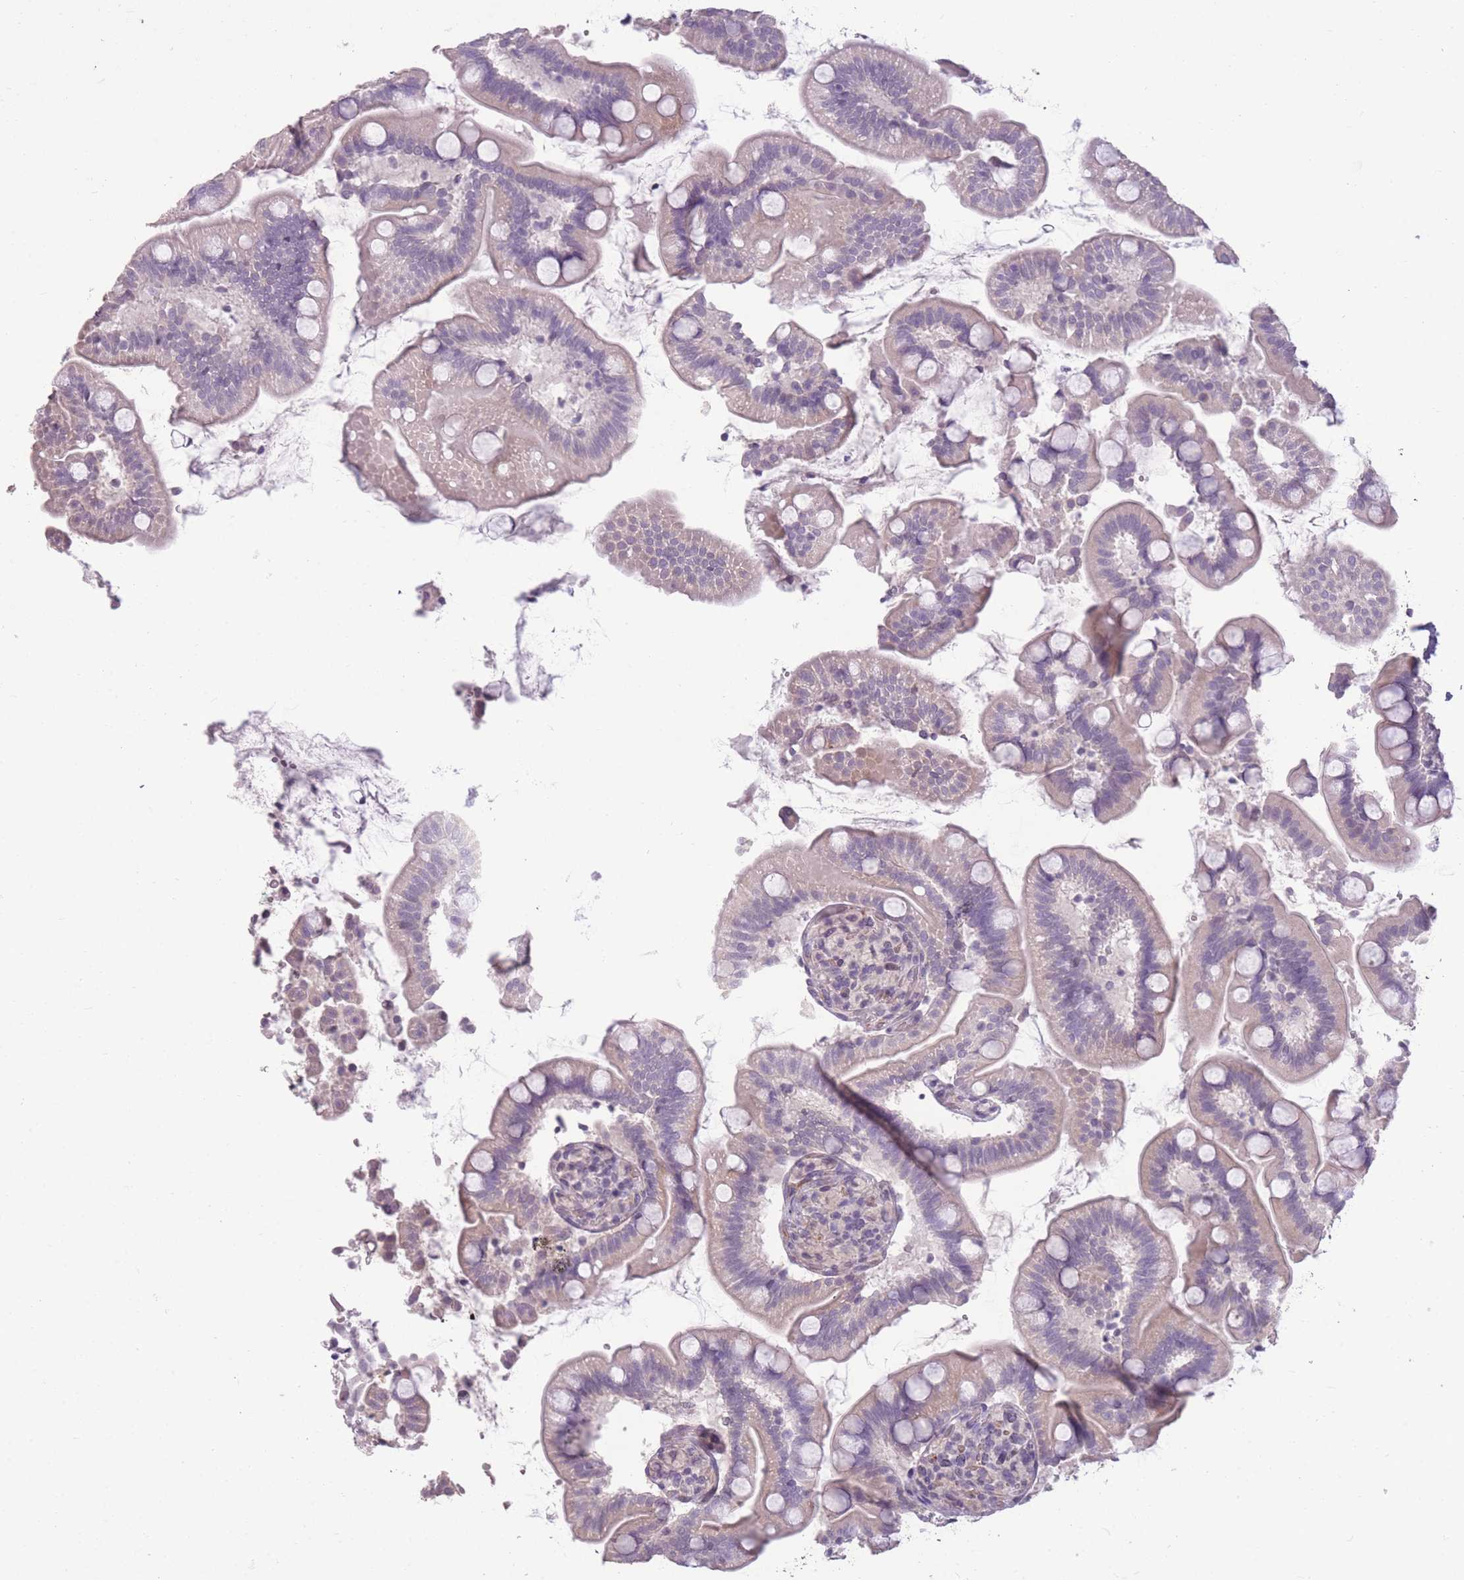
{"staining": {"intensity": "weak", "quantity": "<25%", "location": "cytoplasmic/membranous"}, "tissue": "small intestine", "cell_type": "Glandular cells", "image_type": "normal", "snomed": [{"axis": "morphology", "description": "Normal tissue, NOS"}, {"axis": "topography", "description": "Small intestine"}], "caption": "IHC photomicrograph of normal small intestine stained for a protein (brown), which reveals no positivity in glandular cells. (DAB (3,3'-diaminobenzidine) immunohistochemistry (IHC) visualized using brightfield microscopy, high magnification).", "gene": "ZBTB24", "patient": {"sex": "female", "age": 64}}